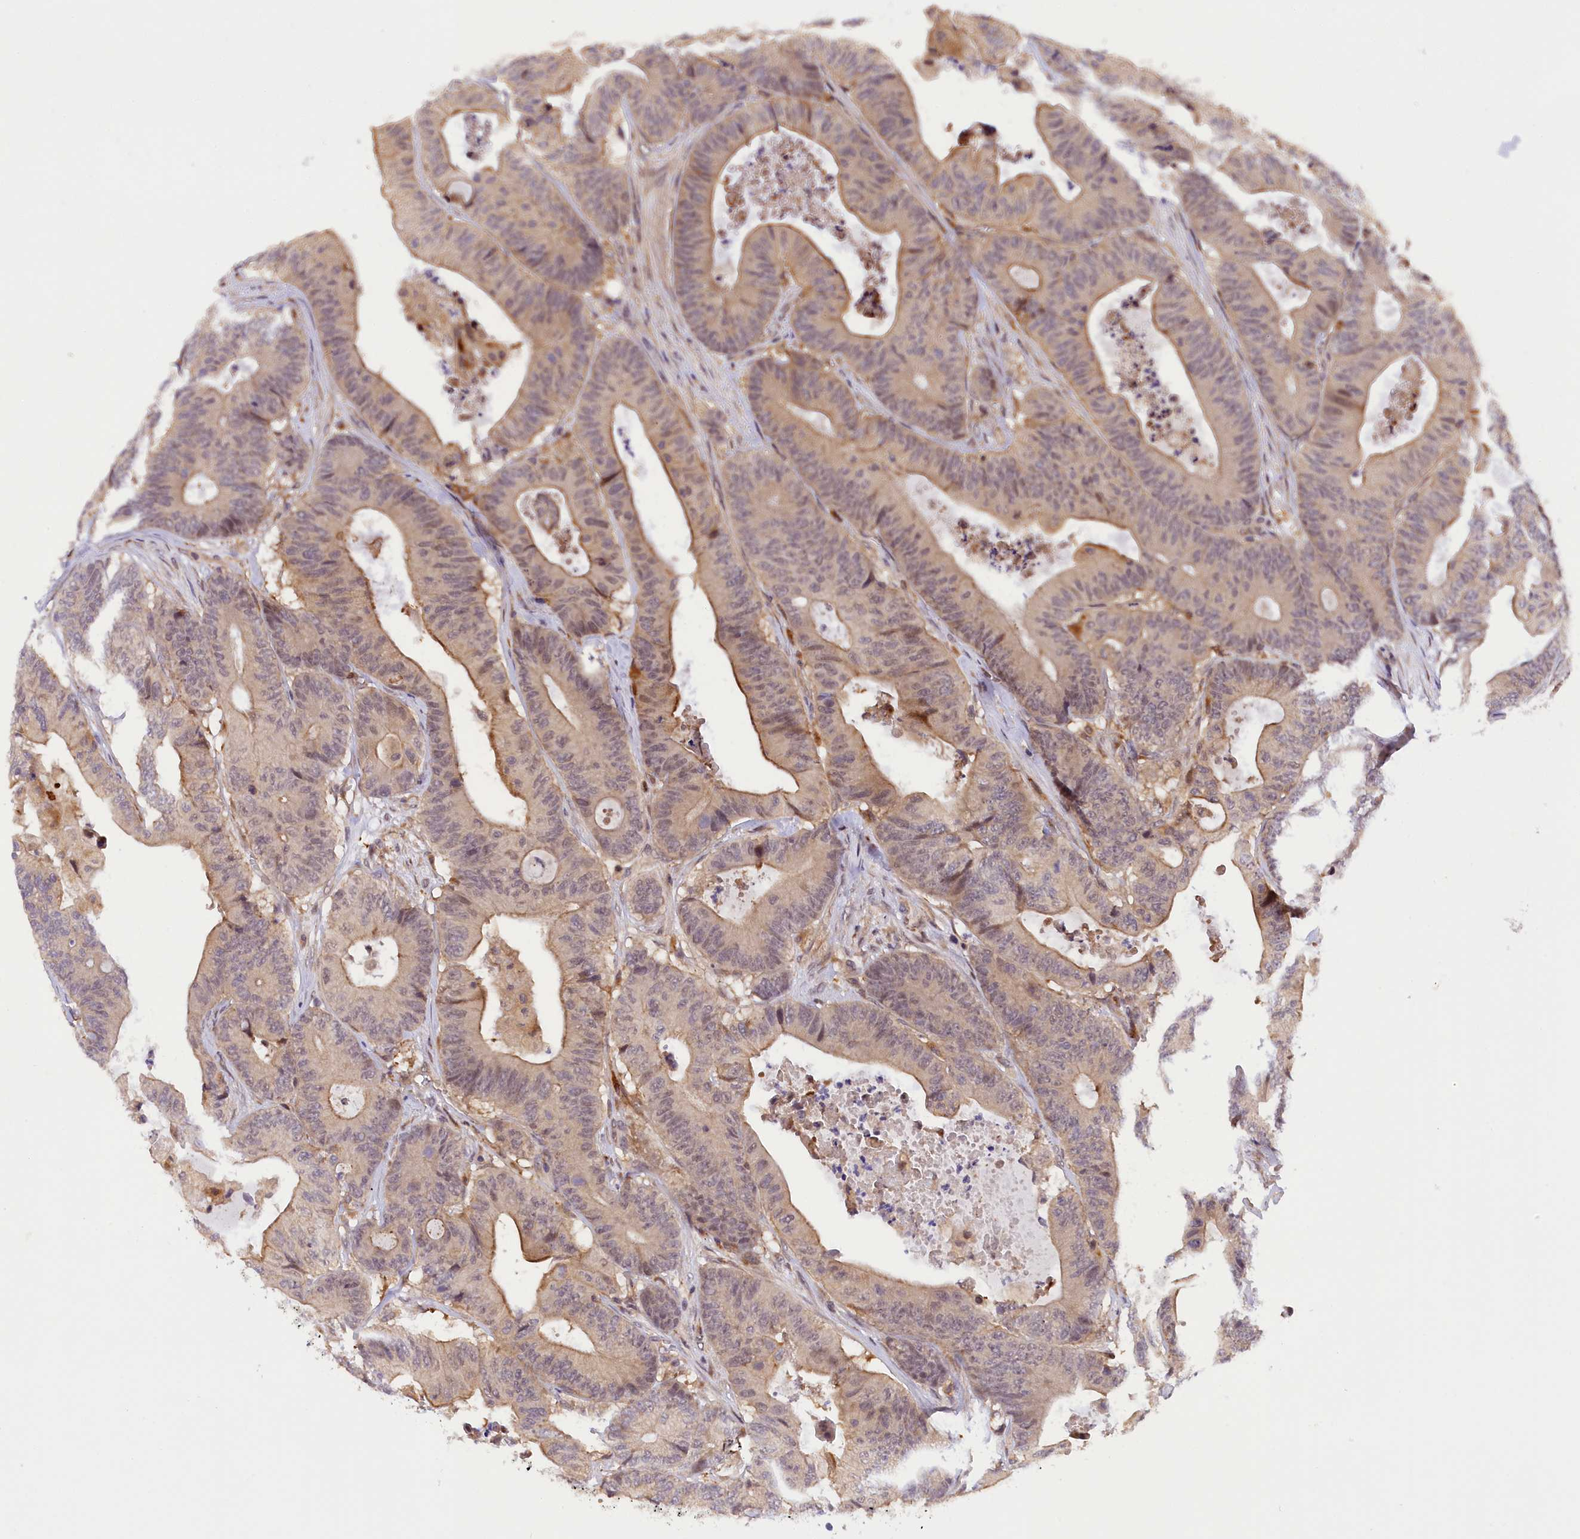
{"staining": {"intensity": "moderate", "quantity": "<25%", "location": "cytoplasmic/membranous"}, "tissue": "colorectal cancer", "cell_type": "Tumor cells", "image_type": "cancer", "snomed": [{"axis": "morphology", "description": "Adenocarcinoma, NOS"}, {"axis": "topography", "description": "Colon"}], "caption": "Colorectal adenocarcinoma tissue displays moderate cytoplasmic/membranous expression in about <25% of tumor cells, visualized by immunohistochemistry.", "gene": "SAMD4A", "patient": {"sex": "female", "age": 84}}